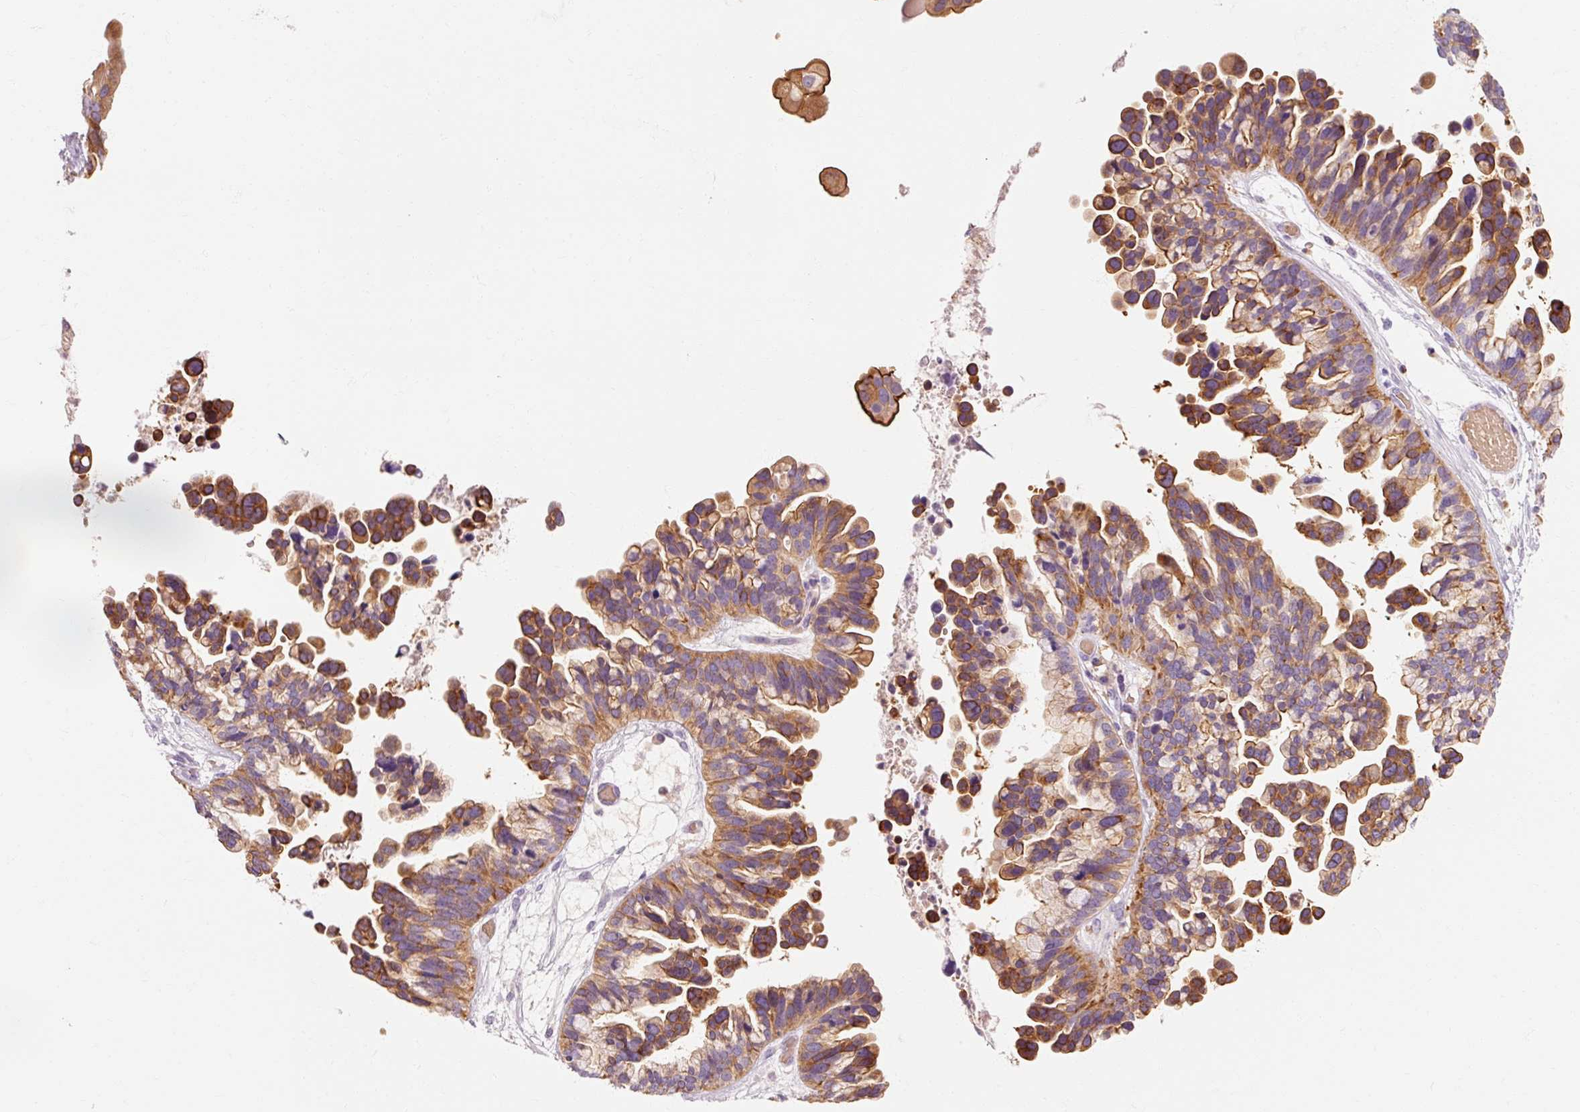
{"staining": {"intensity": "moderate", "quantity": ">75%", "location": "cytoplasmic/membranous"}, "tissue": "ovarian cancer", "cell_type": "Tumor cells", "image_type": "cancer", "snomed": [{"axis": "morphology", "description": "Cystadenocarcinoma, serous, NOS"}, {"axis": "topography", "description": "Ovary"}], "caption": "A medium amount of moderate cytoplasmic/membranous positivity is identified in about >75% of tumor cells in ovarian cancer tissue. Nuclei are stained in blue.", "gene": "OR8K1", "patient": {"sex": "female", "age": 56}}